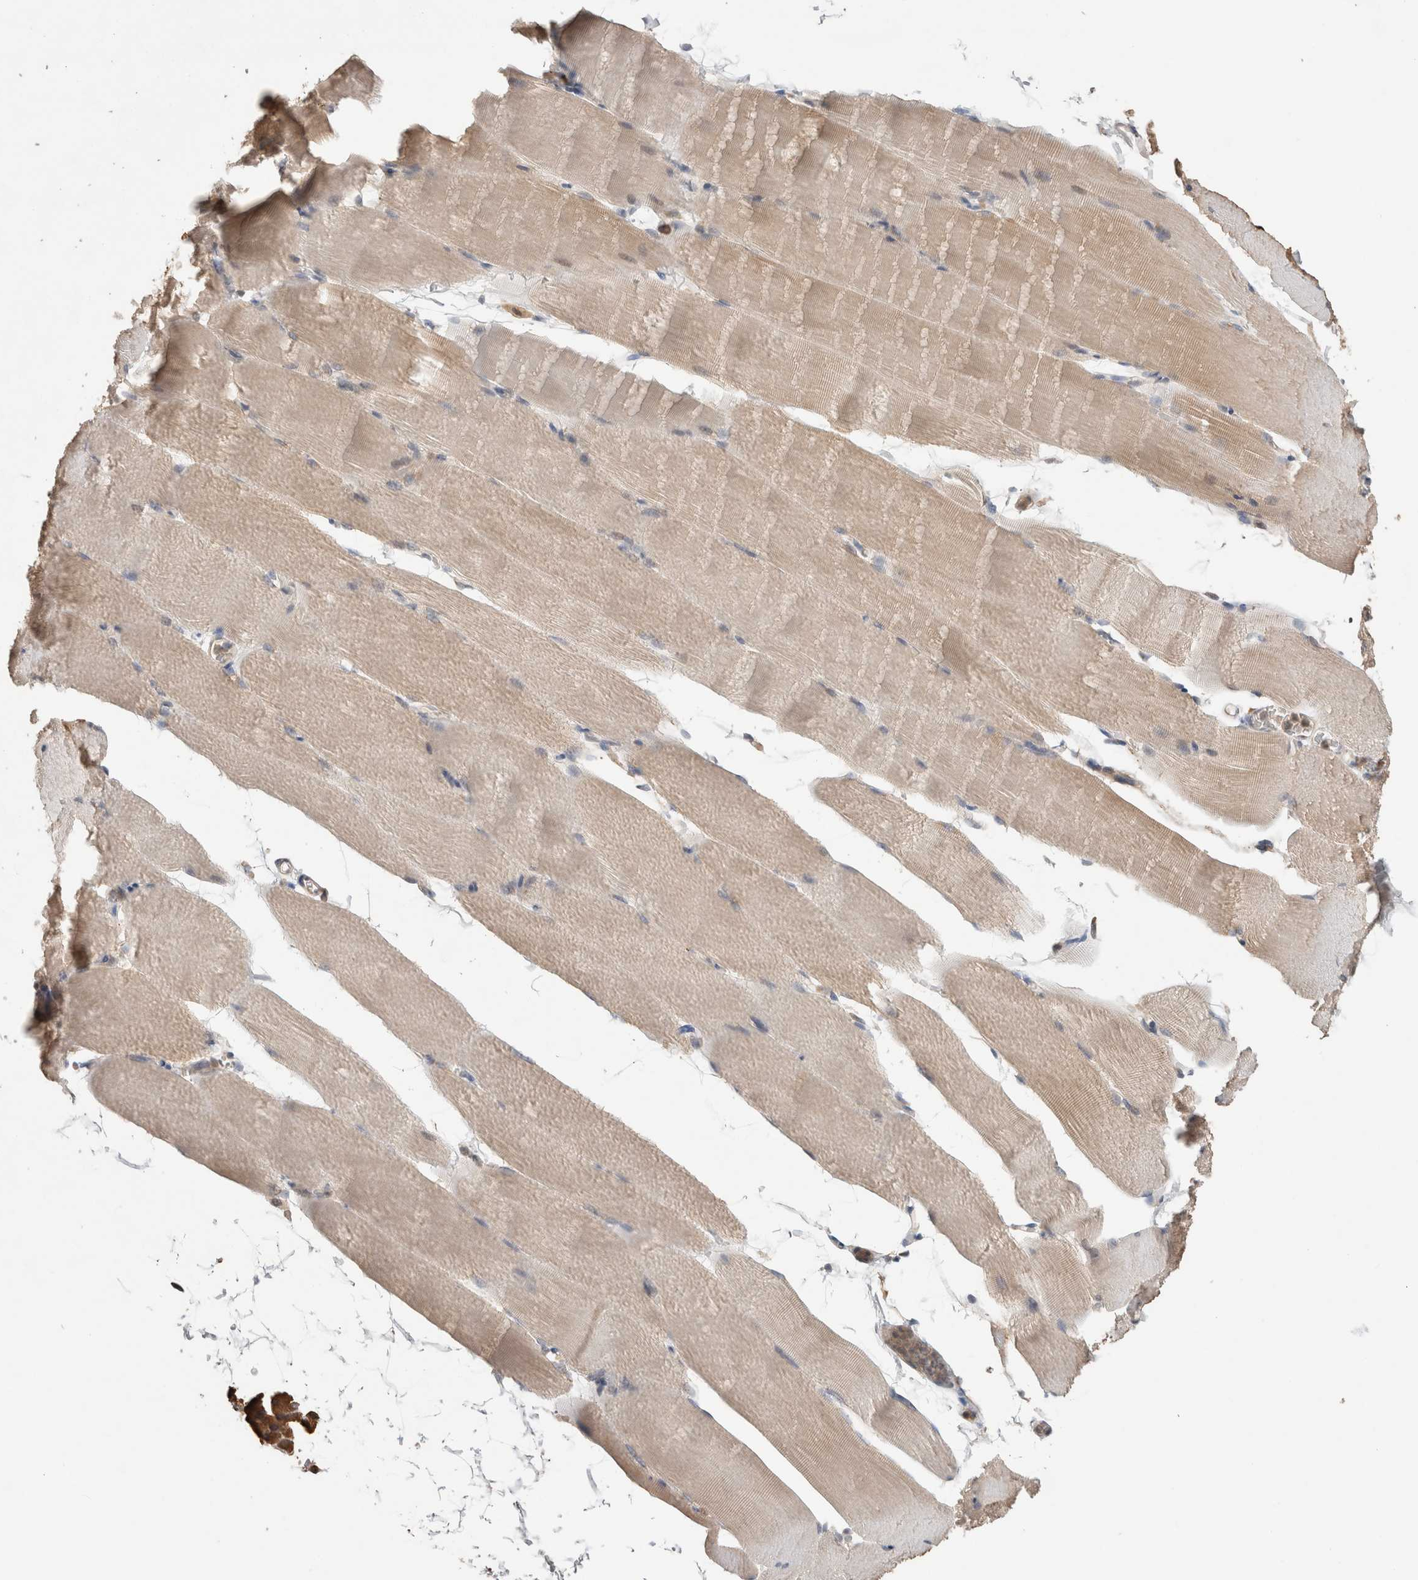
{"staining": {"intensity": "weak", "quantity": "<25%", "location": "cytoplasmic/membranous"}, "tissue": "skeletal muscle", "cell_type": "Myocytes", "image_type": "normal", "snomed": [{"axis": "morphology", "description": "Normal tissue, NOS"}, {"axis": "topography", "description": "Skeletal muscle"}, {"axis": "topography", "description": "Parathyroid gland"}], "caption": "IHC micrograph of normal skeletal muscle: skeletal muscle stained with DAB exhibits no significant protein positivity in myocytes.", "gene": "TRIM5", "patient": {"sex": "female", "age": 37}}